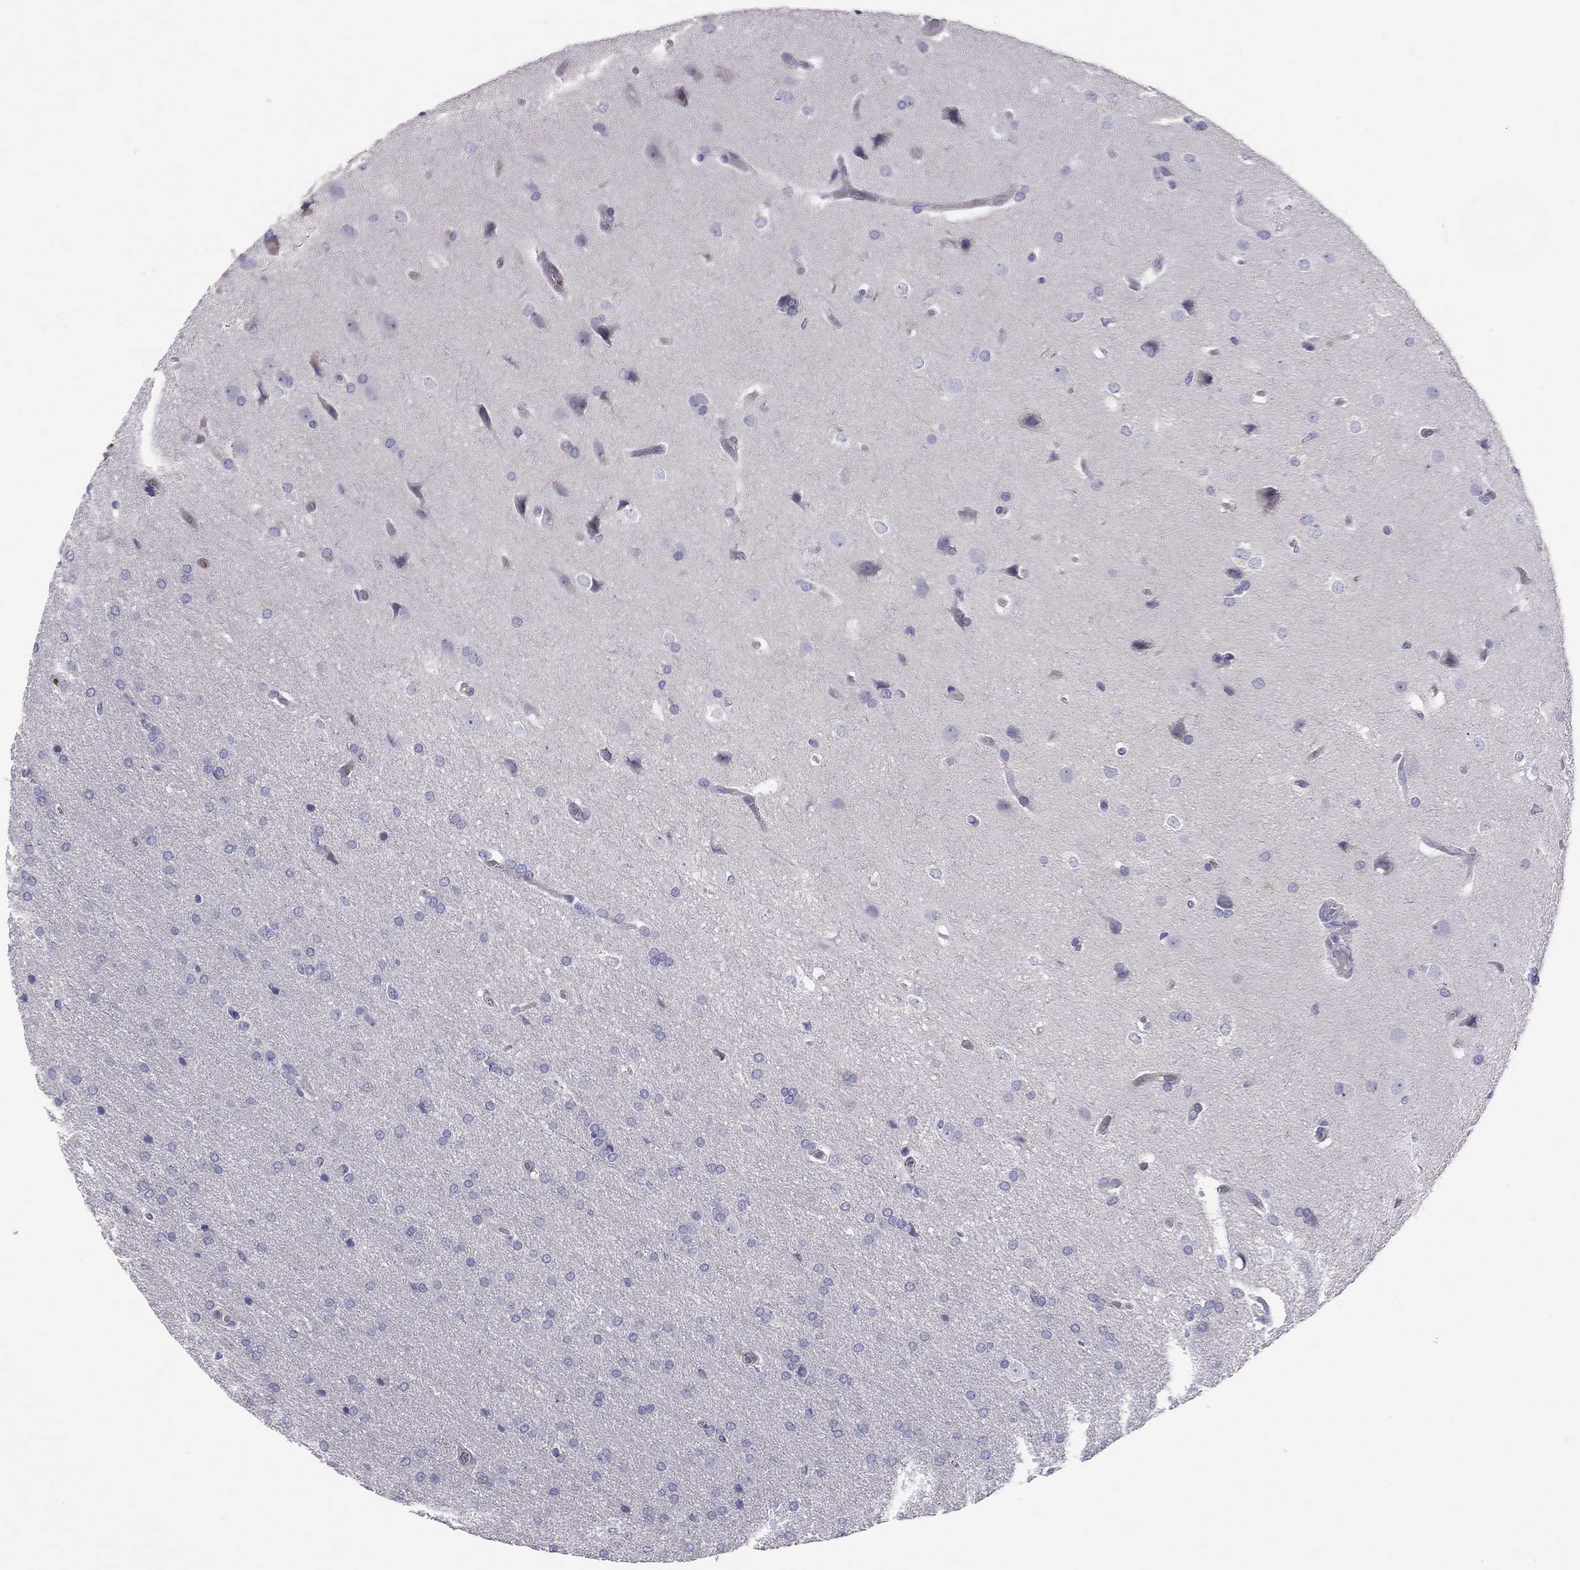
{"staining": {"intensity": "negative", "quantity": "none", "location": "none"}, "tissue": "glioma", "cell_type": "Tumor cells", "image_type": "cancer", "snomed": [{"axis": "morphology", "description": "Glioma, malignant, Low grade"}, {"axis": "topography", "description": "Brain"}], "caption": "A histopathology image of human low-grade glioma (malignant) is negative for staining in tumor cells. The staining was performed using DAB (3,3'-diaminobenzidine) to visualize the protein expression in brown, while the nuclei were stained in blue with hematoxylin (Magnification: 20x).", "gene": "FRMD1", "patient": {"sex": "female", "age": 32}}